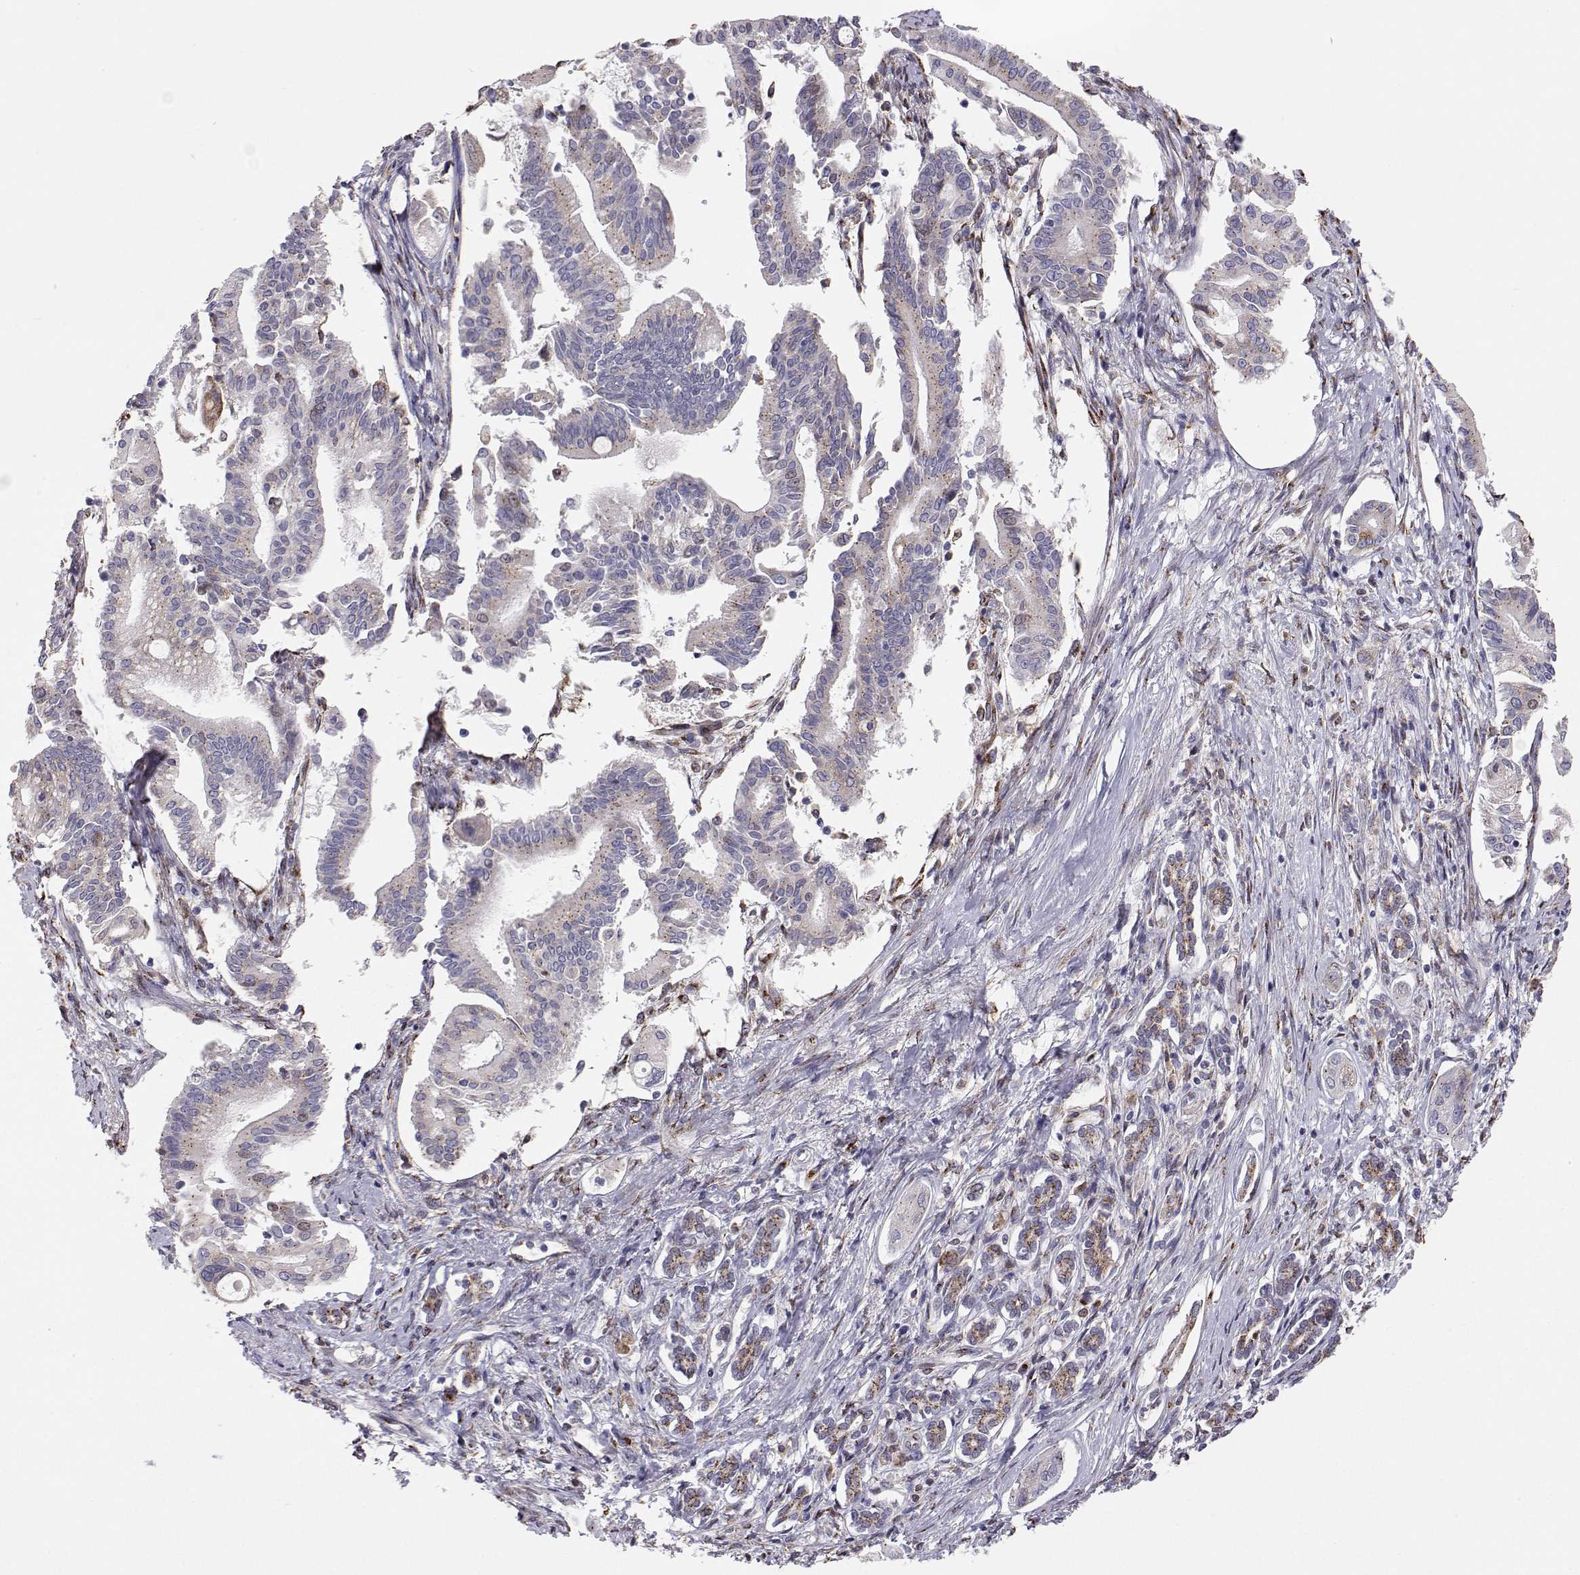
{"staining": {"intensity": "weak", "quantity": "25%-75%", "location": "cytoplasmic/membranous"}, "tissue": "pancreatic cancer", "cell_type": "Tumor cells", "image_type": "cancer", "snomed": [{"axis": "morphology", "description": "Adenocarcinoma, NOS"}, {"axis": "topography", "description": "Pancreas"}], "caption": "Approximately 25%-75% of tumor cells in human pancreatic adenocarcinoma show weak cytoplasmic/membranous protein staining as visualized by brown immunohistochemical staining.", "gene": "STARD13", "patient": {"sex": "female", "age": 68}}